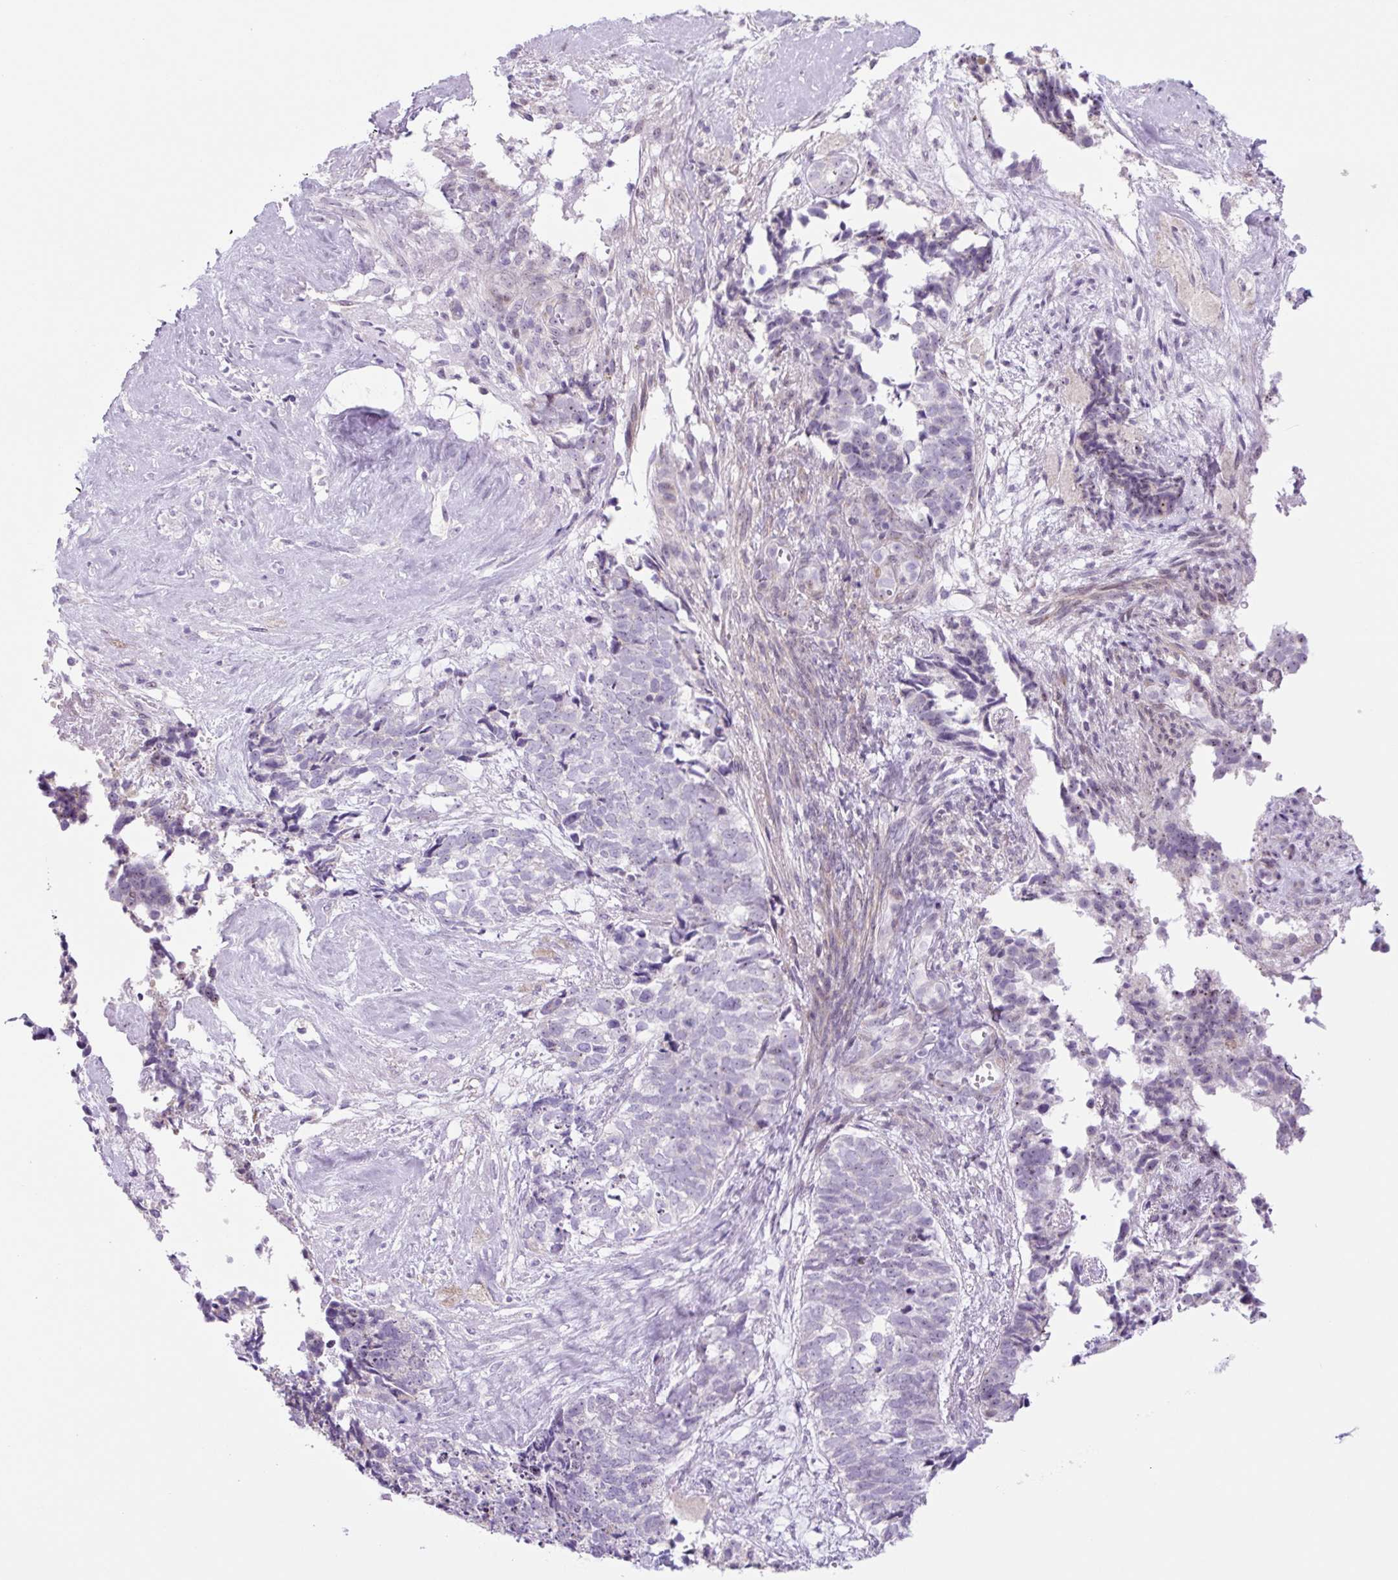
{"staining": {"intensity": "negative", "quantity": "none", "location": "none"}, "tissue": "cervical cancer", "cell_type": "Tumor cells", "image_type": "cancer", "snomed": [{"axis": "morphology", "description": "Squamous cell carcinoma, NOS"}, {"axis": "topography", "description": "Cervix"}], "caption": "The histopathology image exhibits no staining of tumor cells in squamous cell carcinoma (cervical).", "gene": "RRS1", "patient": {"sex": "female", "age": 63}}